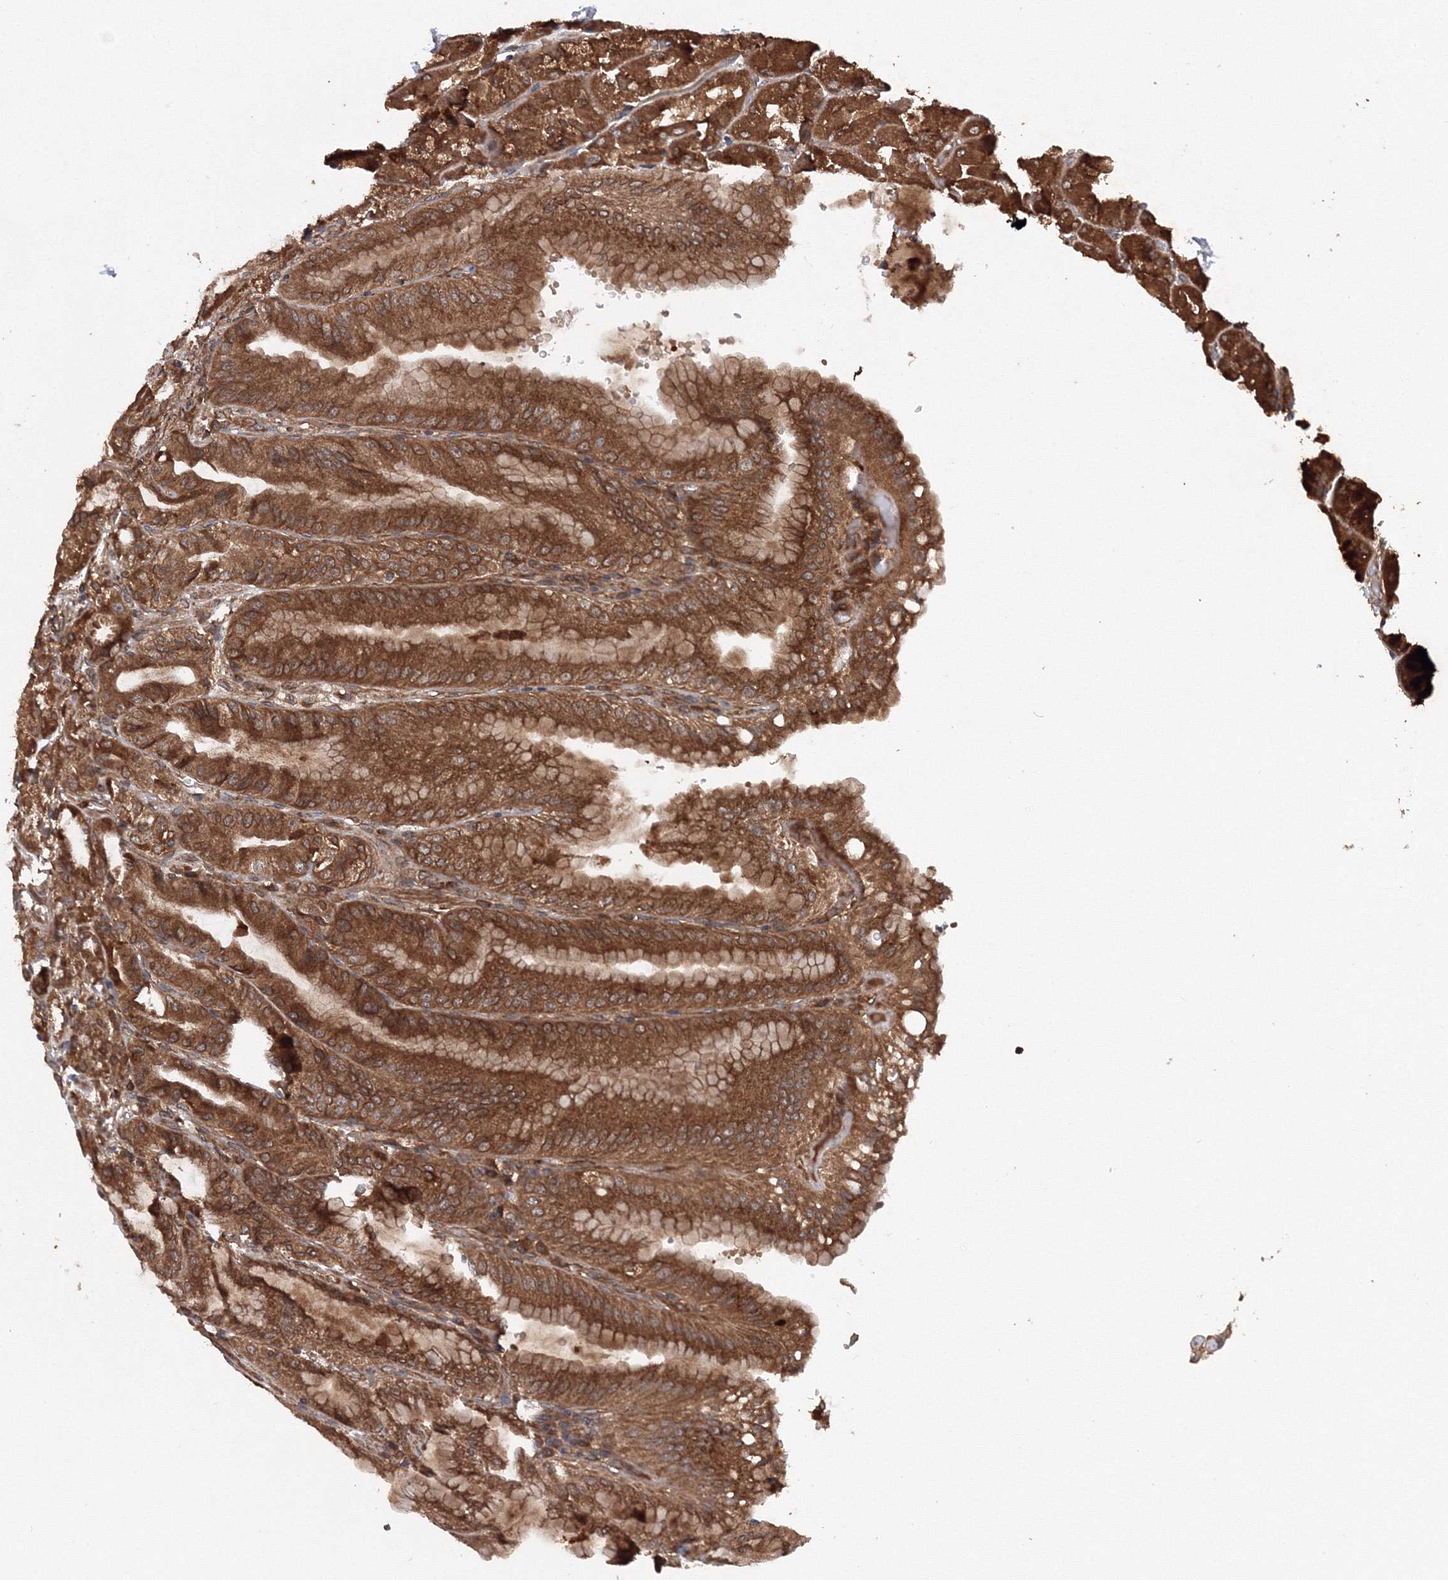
{"staining": {"intensity": "strong", "quantity": ">75%", "location": "cytoplasmic/membranous,nuclear"}, "tissue": "stomach", "cell_type": "Glandular cells", "image_type": "normal", "snomed": [{"axis": "morphology", "description": "Normal tissue, NOS"}, {"axis": "topography", "description": "Stomach, upper"}, {"axis": "topography", "description": "Stomach, lower"}], "caption": "A high amount of strong cytoplasmic/membranous,nuclear expression is identified in approximately >75% of glandular cells in benign stomach. The staining was performed using DAB (3,3'-diaminobenzidine) to visualize the protein expression in brown, while the nuclei were stained in blue with hematoxylin (Magnification: 20x).", "gene": "ATG3", "patient": {"sex": "male", "age": 71}}